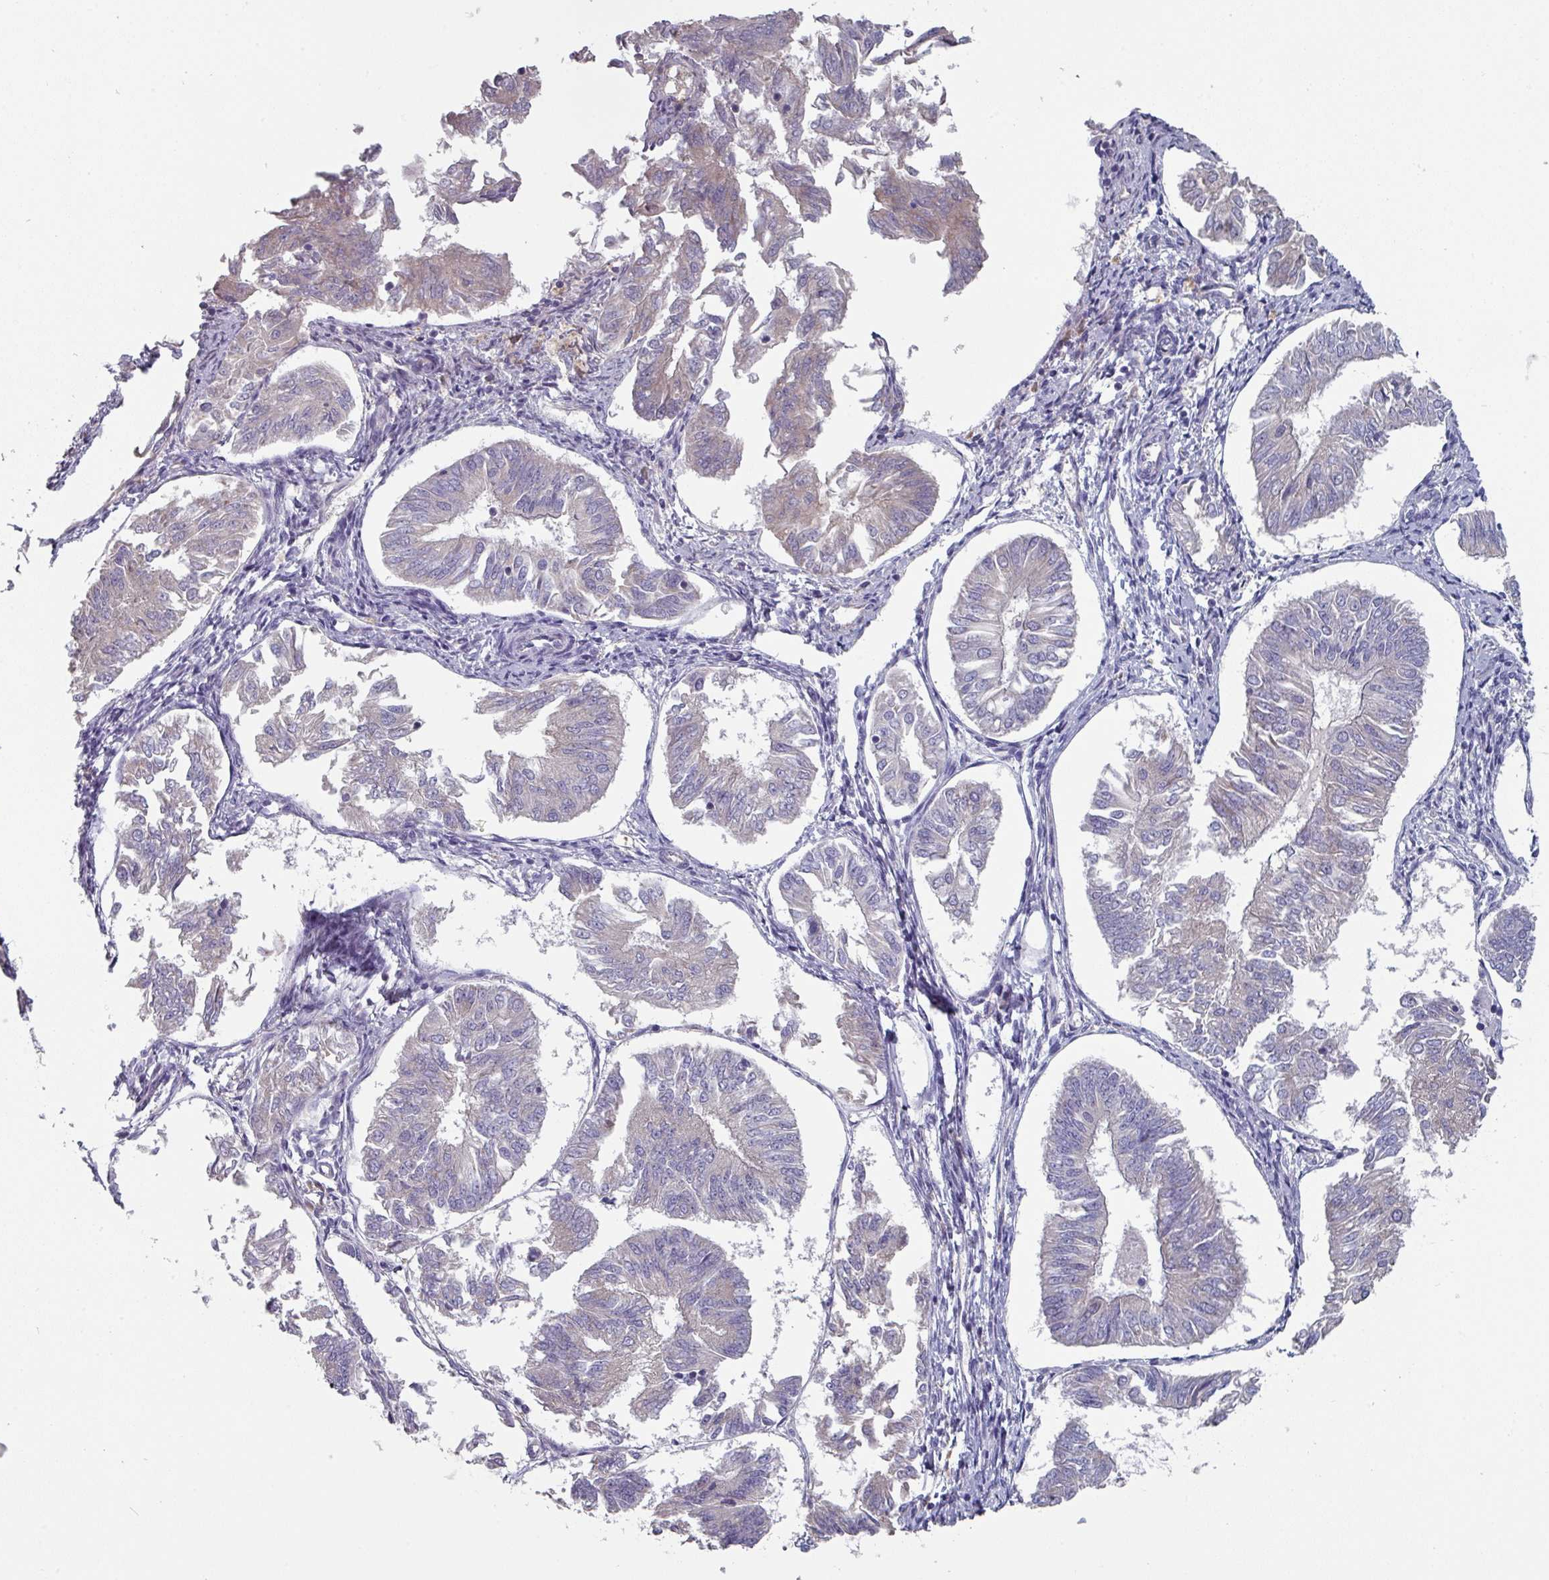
{"staining": {"intensity": "negative", "quantity": "none", "location": "none"}, "tissue": "endometrial cancer", "cell_type": "Tumor cells", "image_type": "cancer", "snomed": [{"axis": "morphology", "description": "Adenocarcinoma, NOS"}, {"axis": "topography", "description": "Endometrium"}], "caption": "IHC image of human adenocarcinoma (endometrial) stained for a protein (brown), which displays no expression in tumor cells.", "gene": "PRAMEF8", "patient": {"sex": "female", "age": 58}}